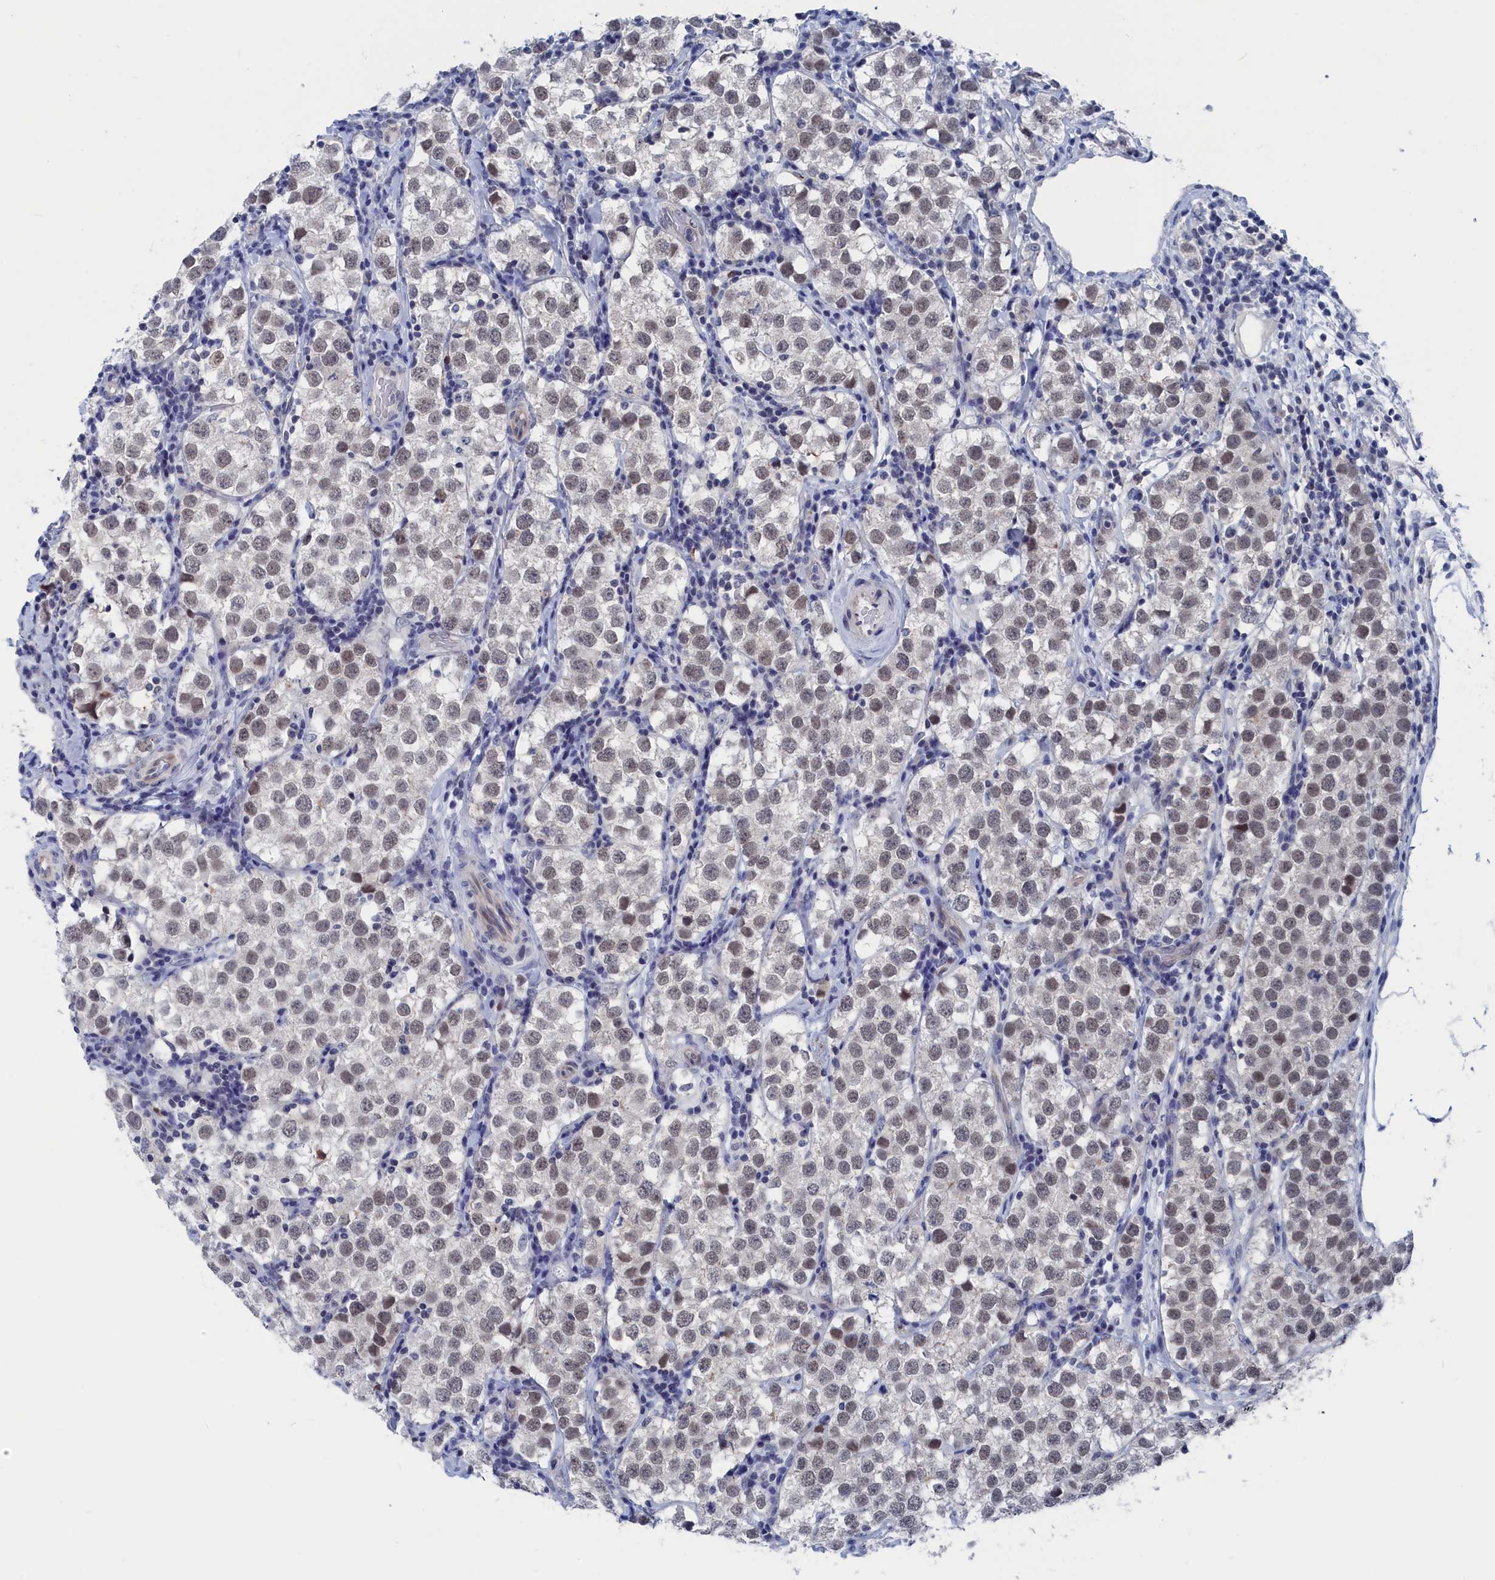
{"staining": {"intensity": "weak", "quantity": "<25%", "location": "nuclear"}, "tissue": "testis cancer", "cell_type": "Tumor cells", "image_type": "cancer", "snomed": [{"axis": "morphology", "description": "Seminoma, NOS"}, {"axis": "topography", "description": "Testis"}], "caption": "A micrograph of human testis cancer (seminoma) is negative for staining in tumor cells.", "gene": "MARCHF3", "patient": {"sex": "male", "age": 34}}